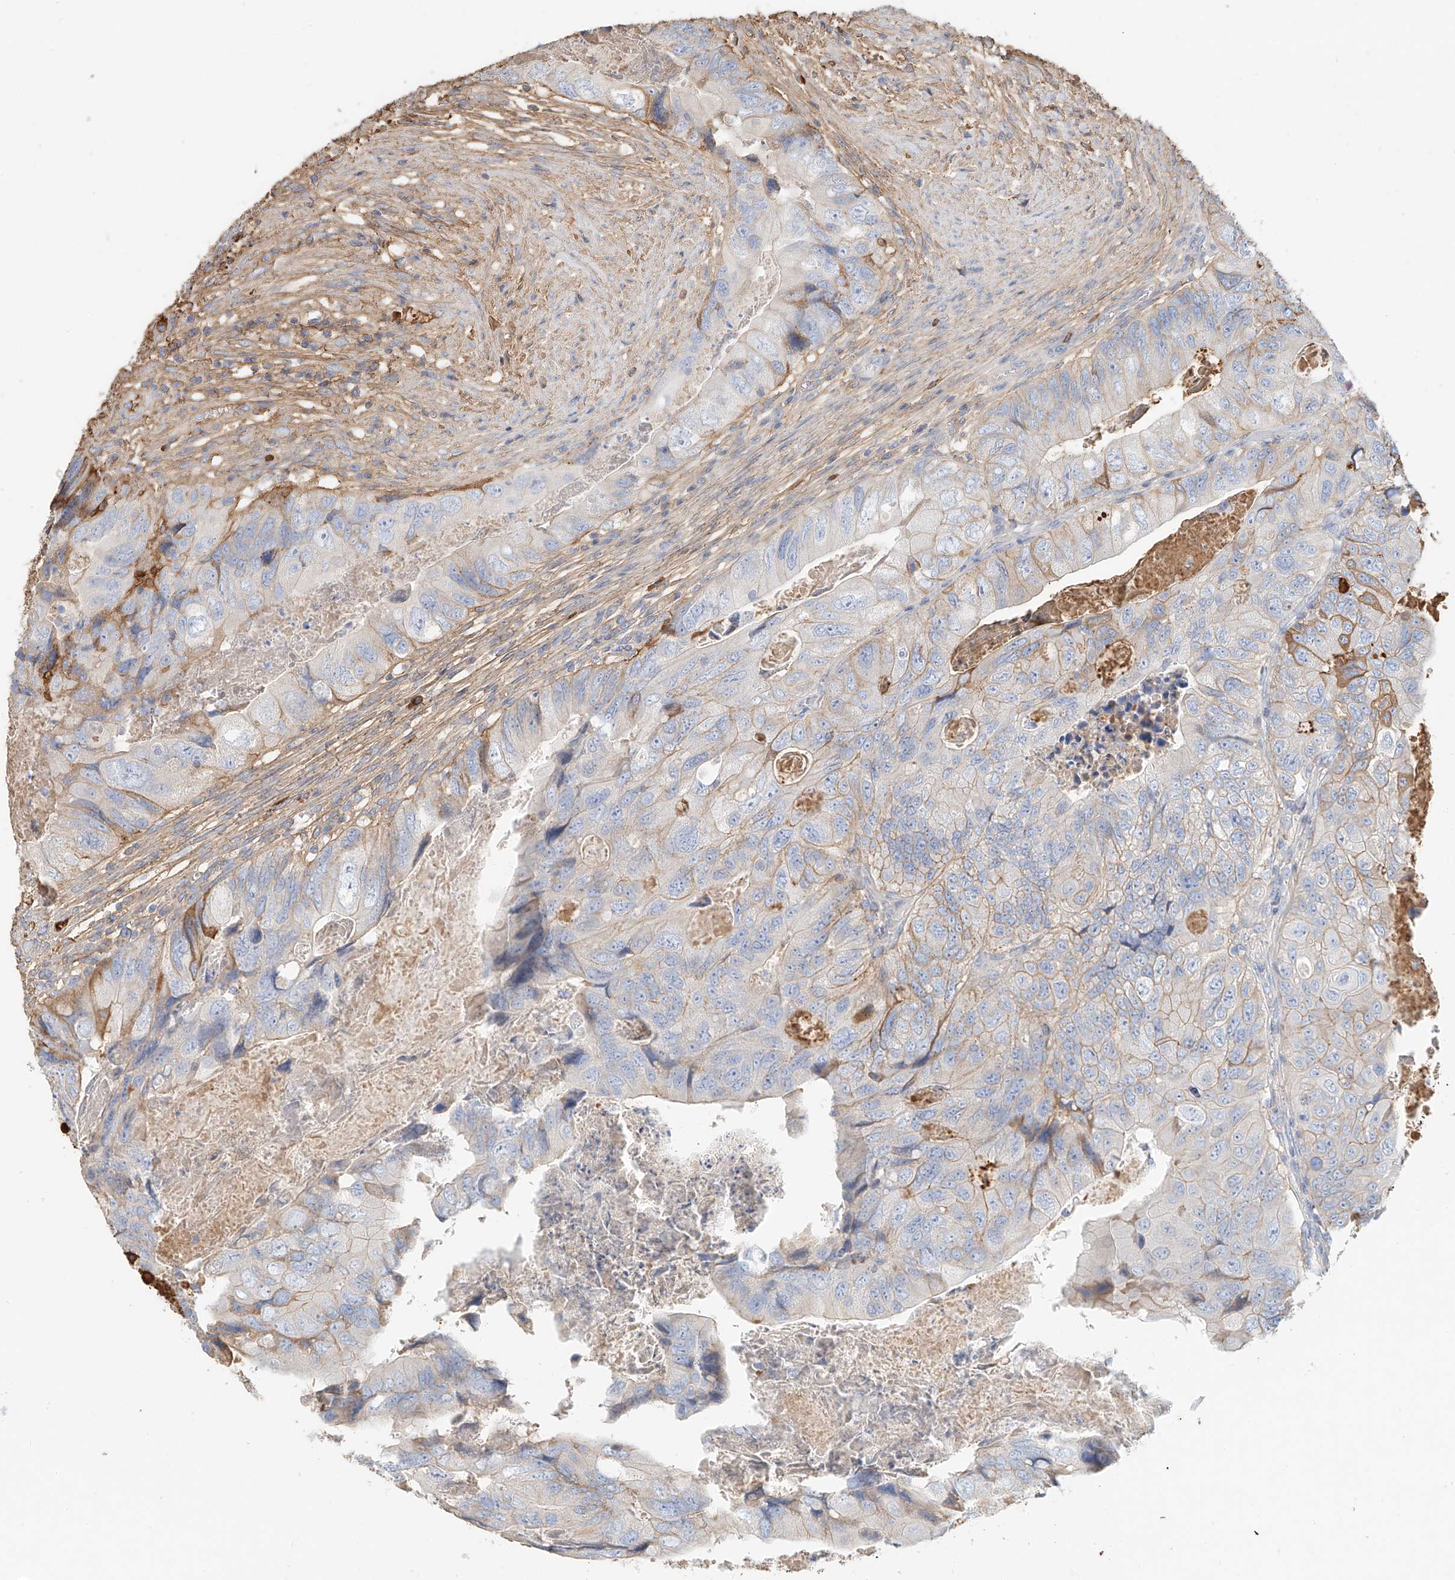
{"staining": {"intensity": "weak", "quantity": "<25%", "location": "cytoplasmic/membranous"}, "tissue": "colorectal cancer", "cell_type": "Tumor cells", "image_type": "cancer", "snomed": [{"axis": "morphology", "description": "Adenocarcinoma, NOS"}, {"axis": "topography", "description": "Rectum"}], "caption": "The immunohistochemistry (IHC) histopathology image has no significant expression in tumor cells of adenocarcinoma (colorectal) tissue.", "gene": "ZFP30", "patient": {"sex": "male", "age": 63}}